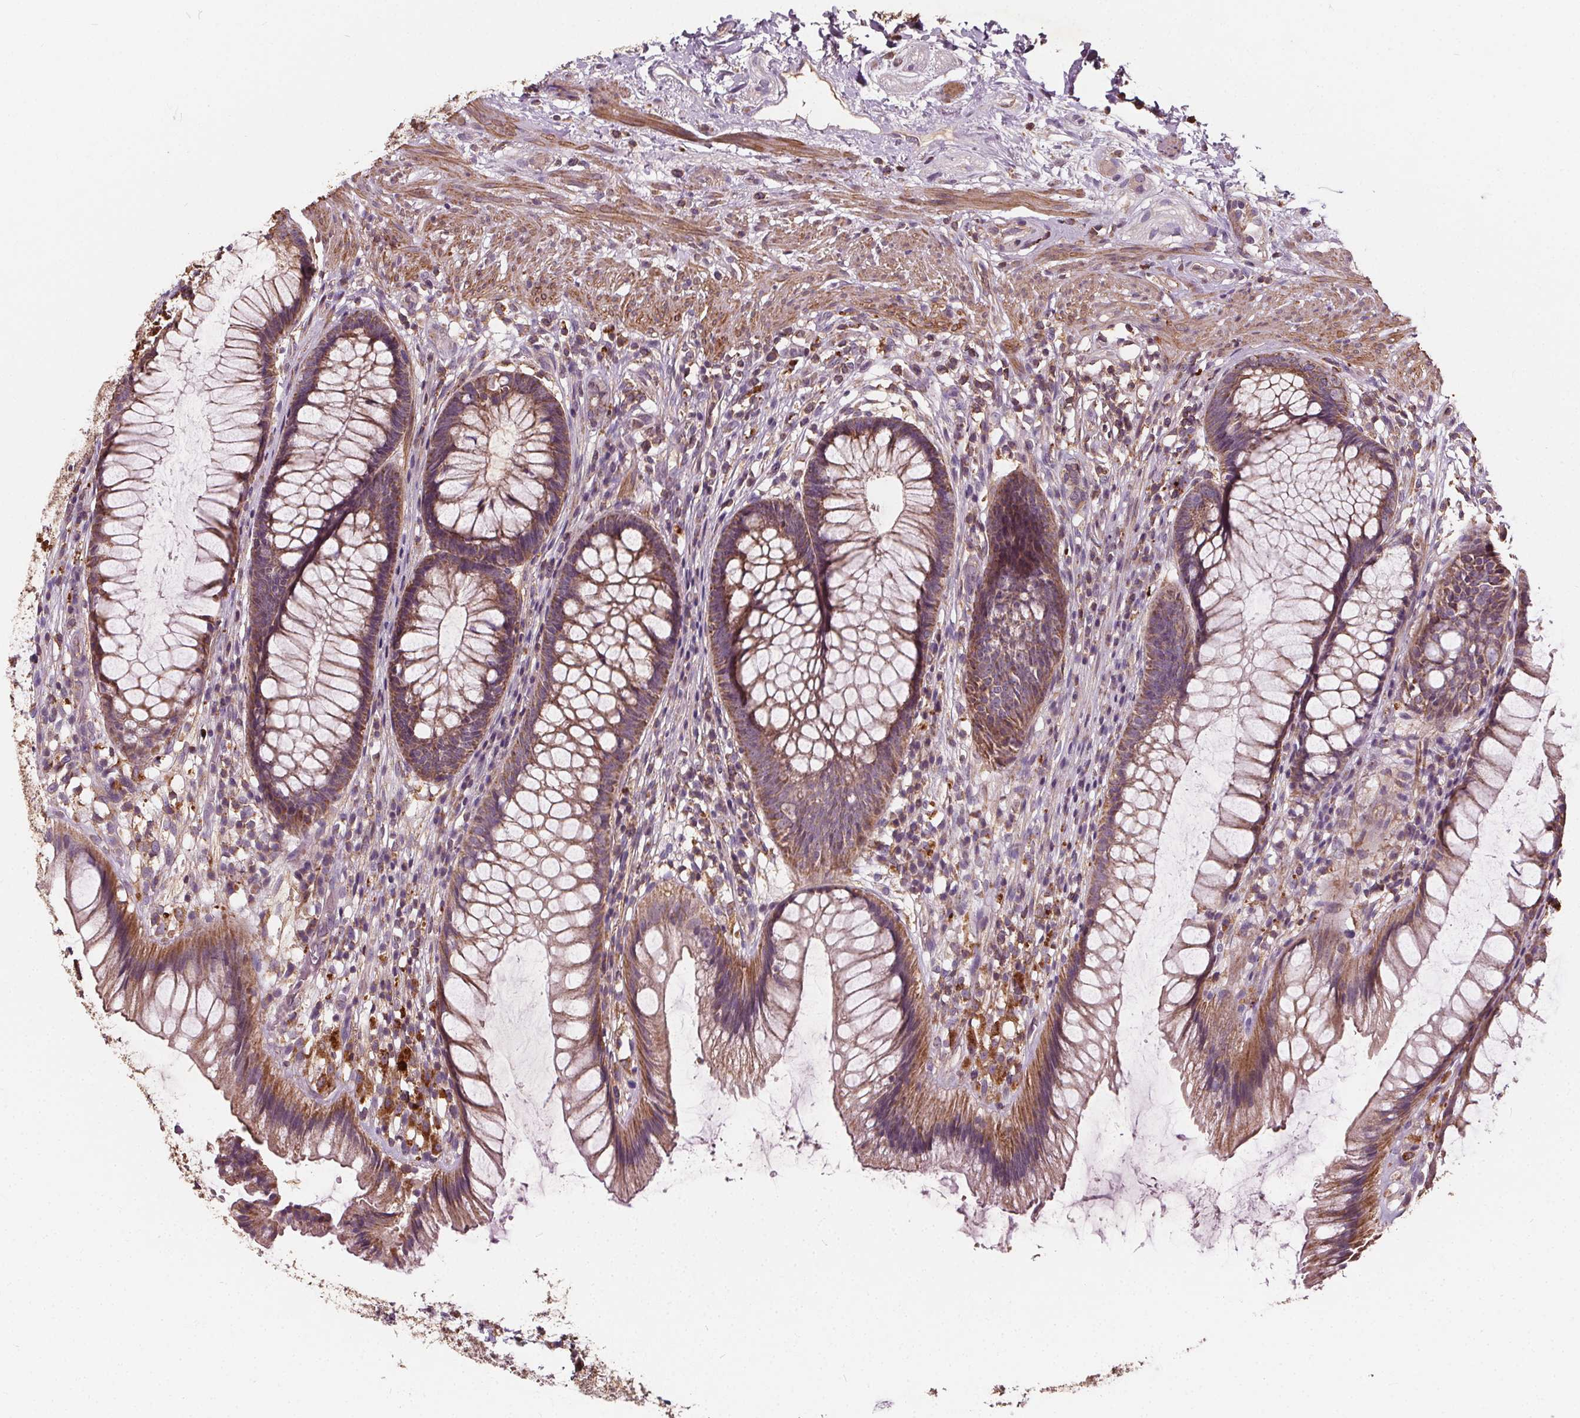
{"staining": {"intensity": "moderate", "quantity": ">75%", "location": "cytoplasmic/membranous"}, "tissue": "rectum", "cell_type": "Glandular cells", "image_type": "normal", "snomed": [{"axis": "morphology", "description": "Normal tissue, NOS"}, {"axis": "topography", "description": "Smooth muscle"}, {"axis": "topography", "description": "Rectum"}], "caption": "Moderate cytoplasmic/membranous protein positivity is present in approximately >75% of glandular cells in rectum.", "gene": "ORAI2", "patient": {"sex": "male", "age": 53}}